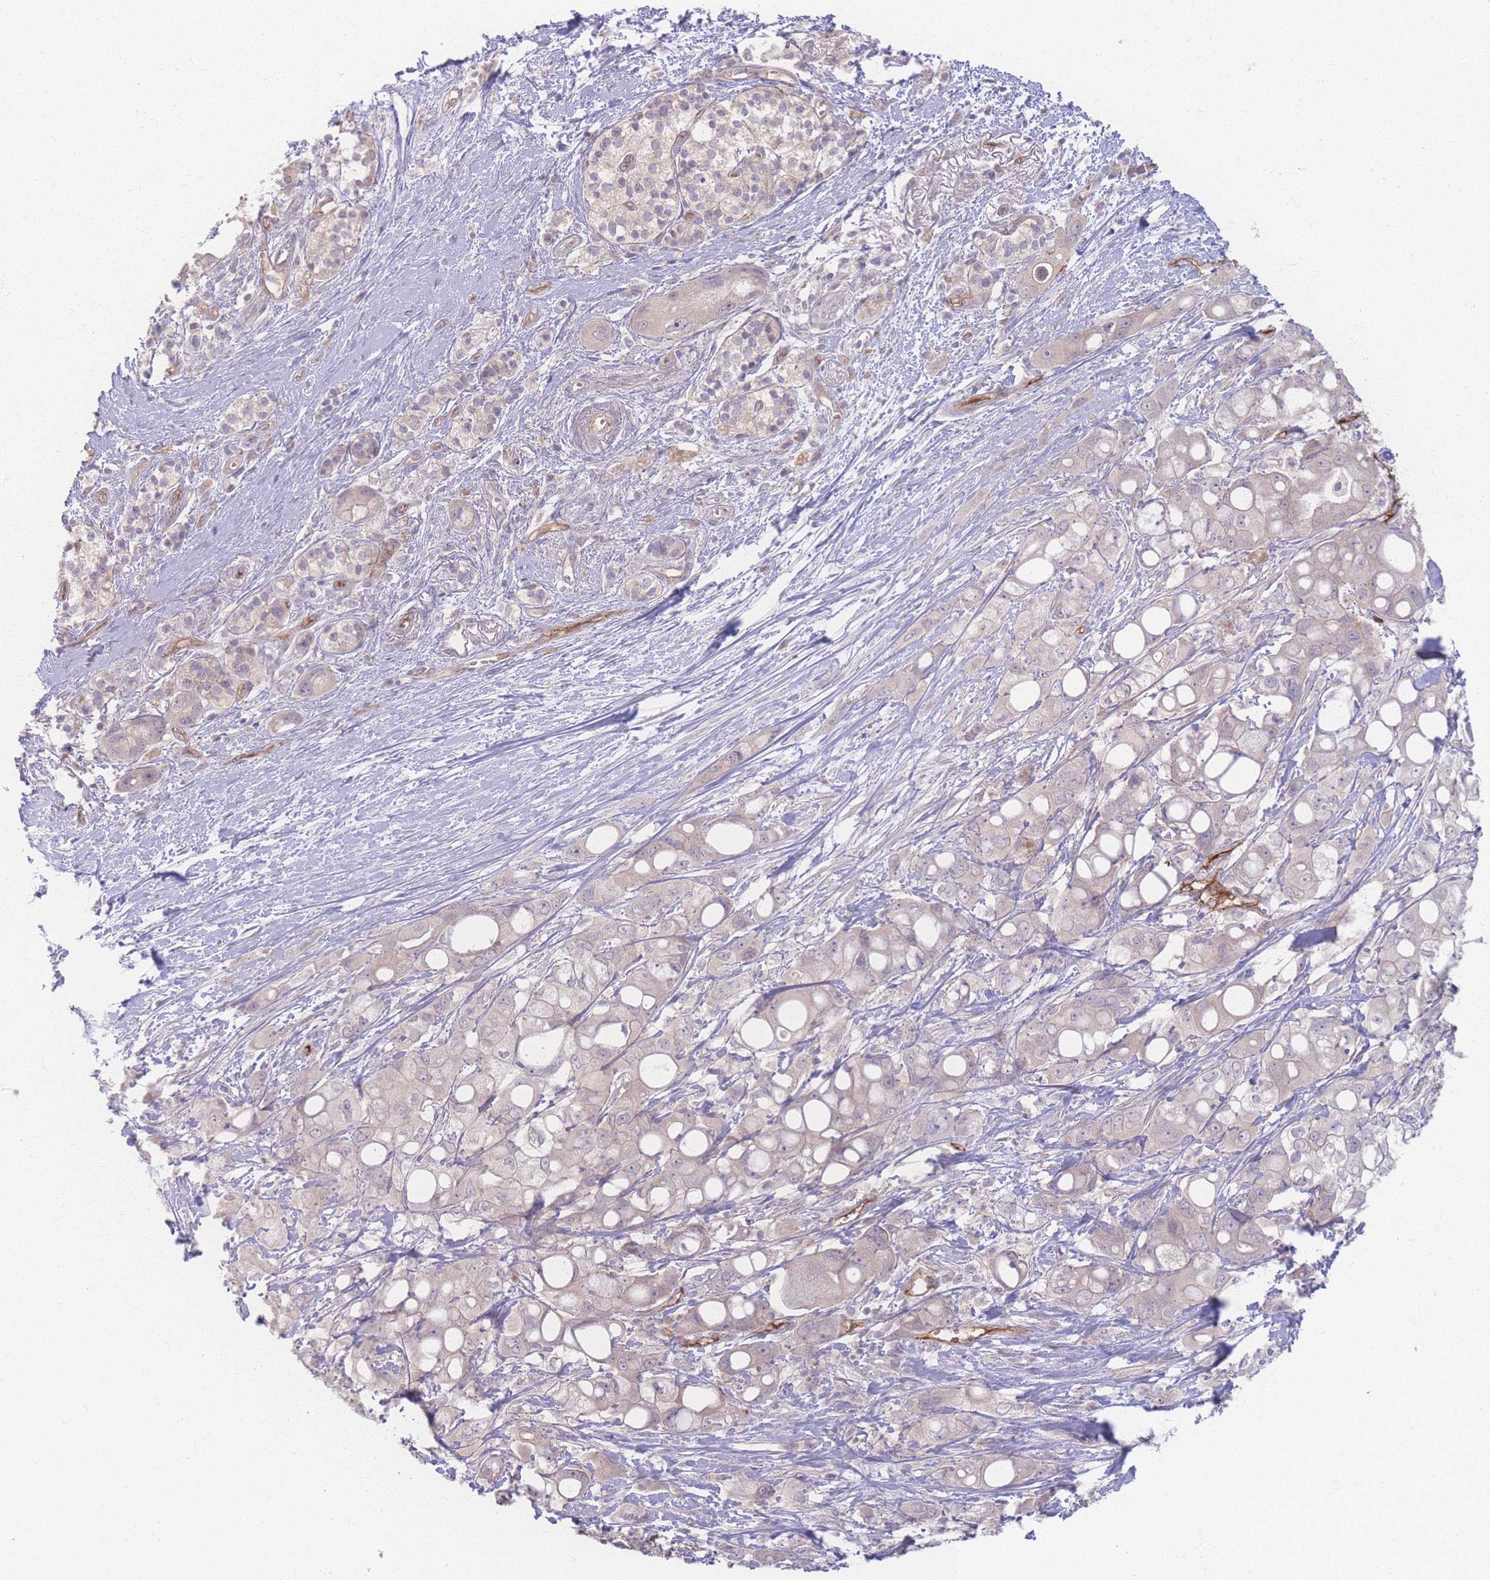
{"staining": {"intensity": "negative", "quantity": "none", "location": "none"}, "tissue": "pancreatic cancer", "cell_type": "Tumor cells", "image_type": "cancer", "snomed": [{"axis": "morphology", "description": "Adenocarcinoma, NOS"}, {"axis": "topography", "description": "Pancreas"}], "caption": "Immunohistochemistry photomicrograph of neoplastic tissue: human pancreatic cancer (adenocarcinoma) stained with DAB (3,3'-diaminobenzidine) reveals no significant protein positivity in tumor cells.", "gene": "INSR", "patient": {"sex": "male", "age": 68}}